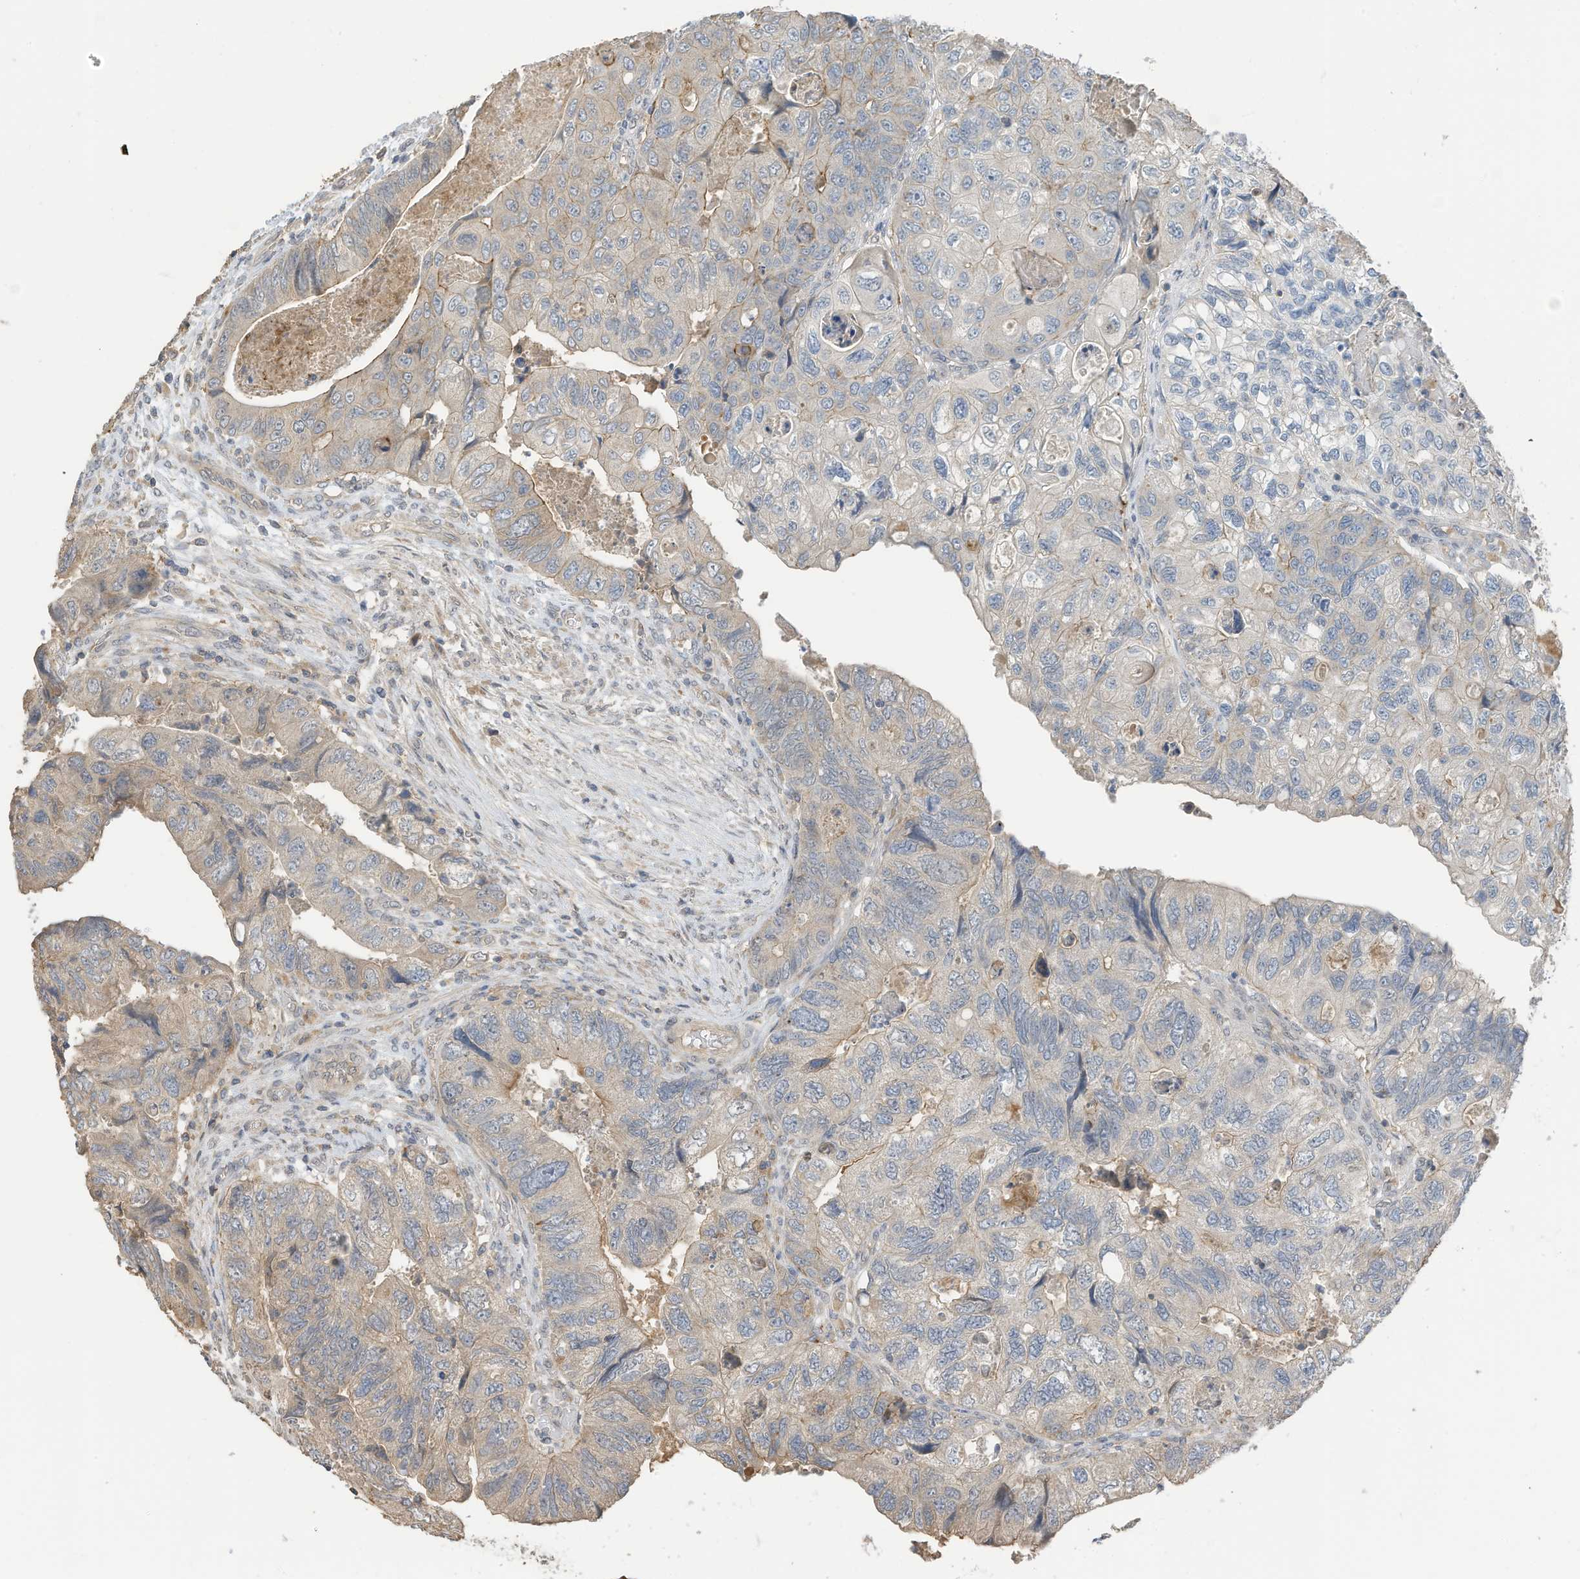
{"staining": {"intensity": "weak", "quantity": "<25%", "location": "cytoplasmic/membranous"}, "tissue": "colorectal cancer", "cell_type": "Tumor cells", "image_type": "cancer", "snomed": [{"axis": "morphology", "description": "Adenocarcinoma, NOS"}, {"axis": "topography", "description": "Rectum"}], "caption": "Tumor cells are negative for brown protein staining in colorectal cancer.", "gene": "REC8", "patient": {"sex": "male", "age": 63}}